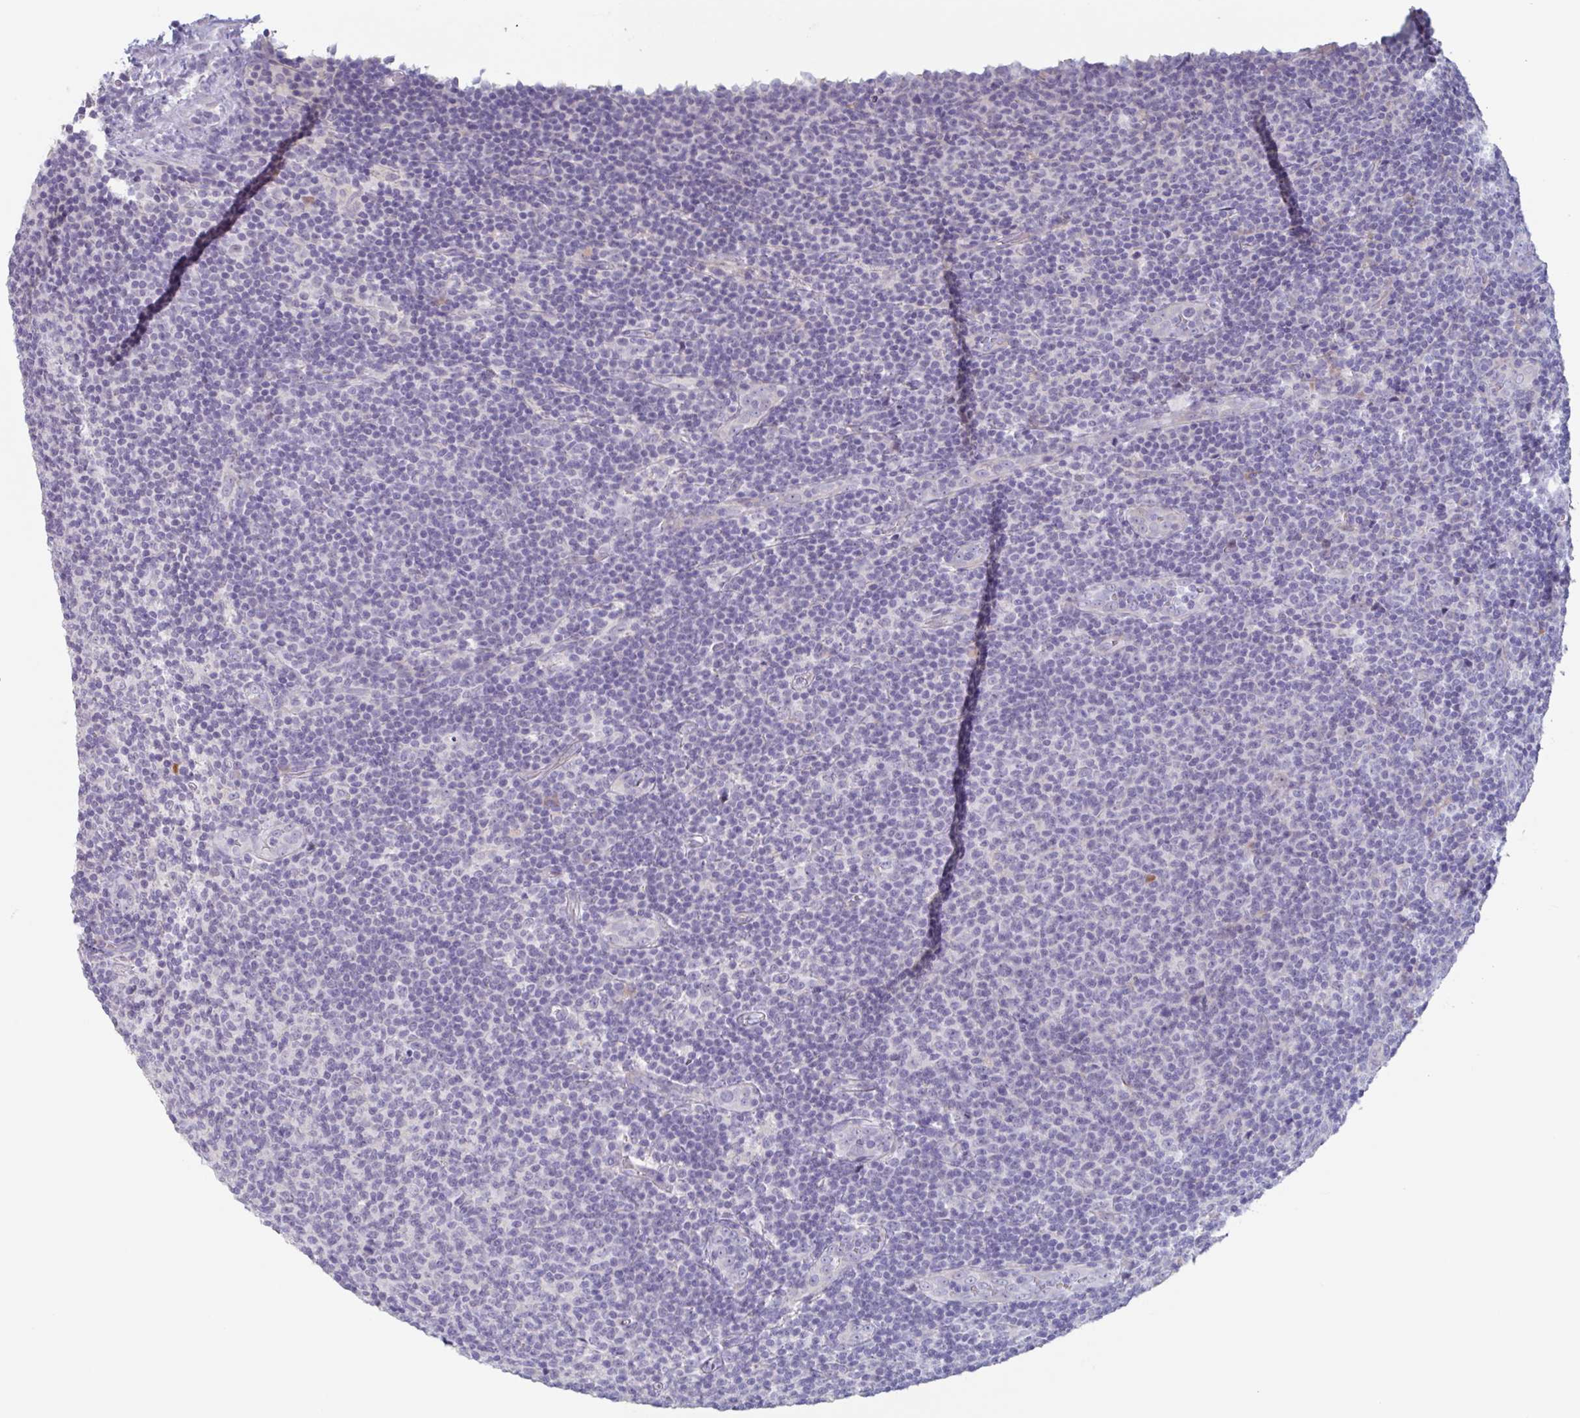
{"staining": {"intensity": "negative", "quantity": "none", "location": "none"}, "tissue": "lymphoma", "cell_type": "Tumor cells", "image_type": "cancer", "snomed": [{"axis": "morphology", "description": "Malignant lymphoma, non-Hodgkin's type, Low grade"}, {"axis": "topography", "description": "Lymph node"}], "caption": "DAB immunohistochemical staining of low-grade malignant lymphoma, non-Hodgkin's type reveals no significant staining in tumor cells.", "gene": "NOXRED1", "patient": {"sex": "male", "age": 66}}